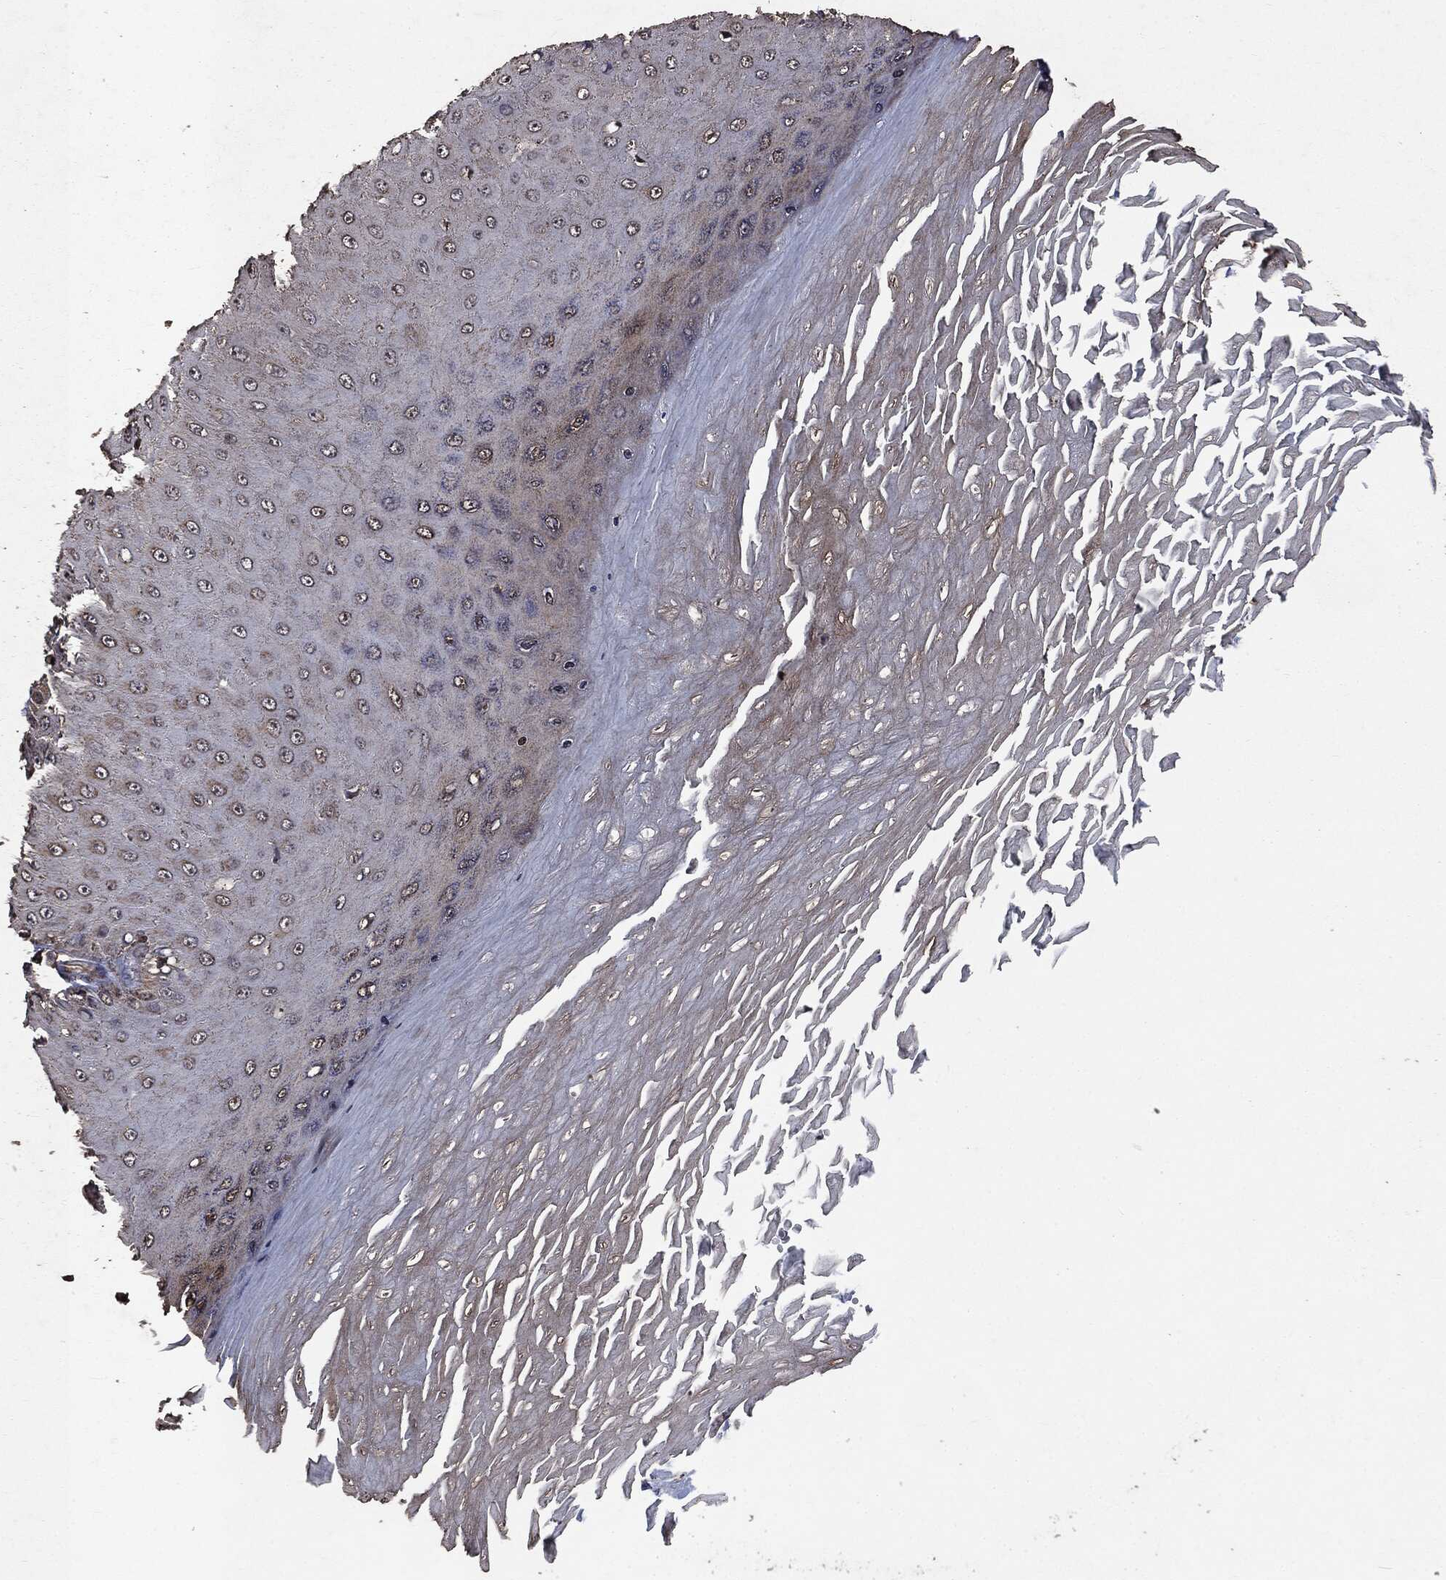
{"staining": {"intensity": "weak", "quantity": ">75%", "location": "cytoplasmic/membranous"}, "tissue": "skin cancer", "cell_type": "Tumor cells", "image_type": "cancer", "snomed": [{"axis": "morphology", "description": "Inflammation, NOS"}, {"axis": "morphology", "description": "Squamous cell carcinoma, NOS"}, {"axis": "topography", "description": "Skin"}], "caption": "A brown stain labels weak cytoplasmic/membranous staining of a protein in skin cancer tumor cells.", "gene": "PPP6R2", "patient": {"sex": "male", "age": 70}}